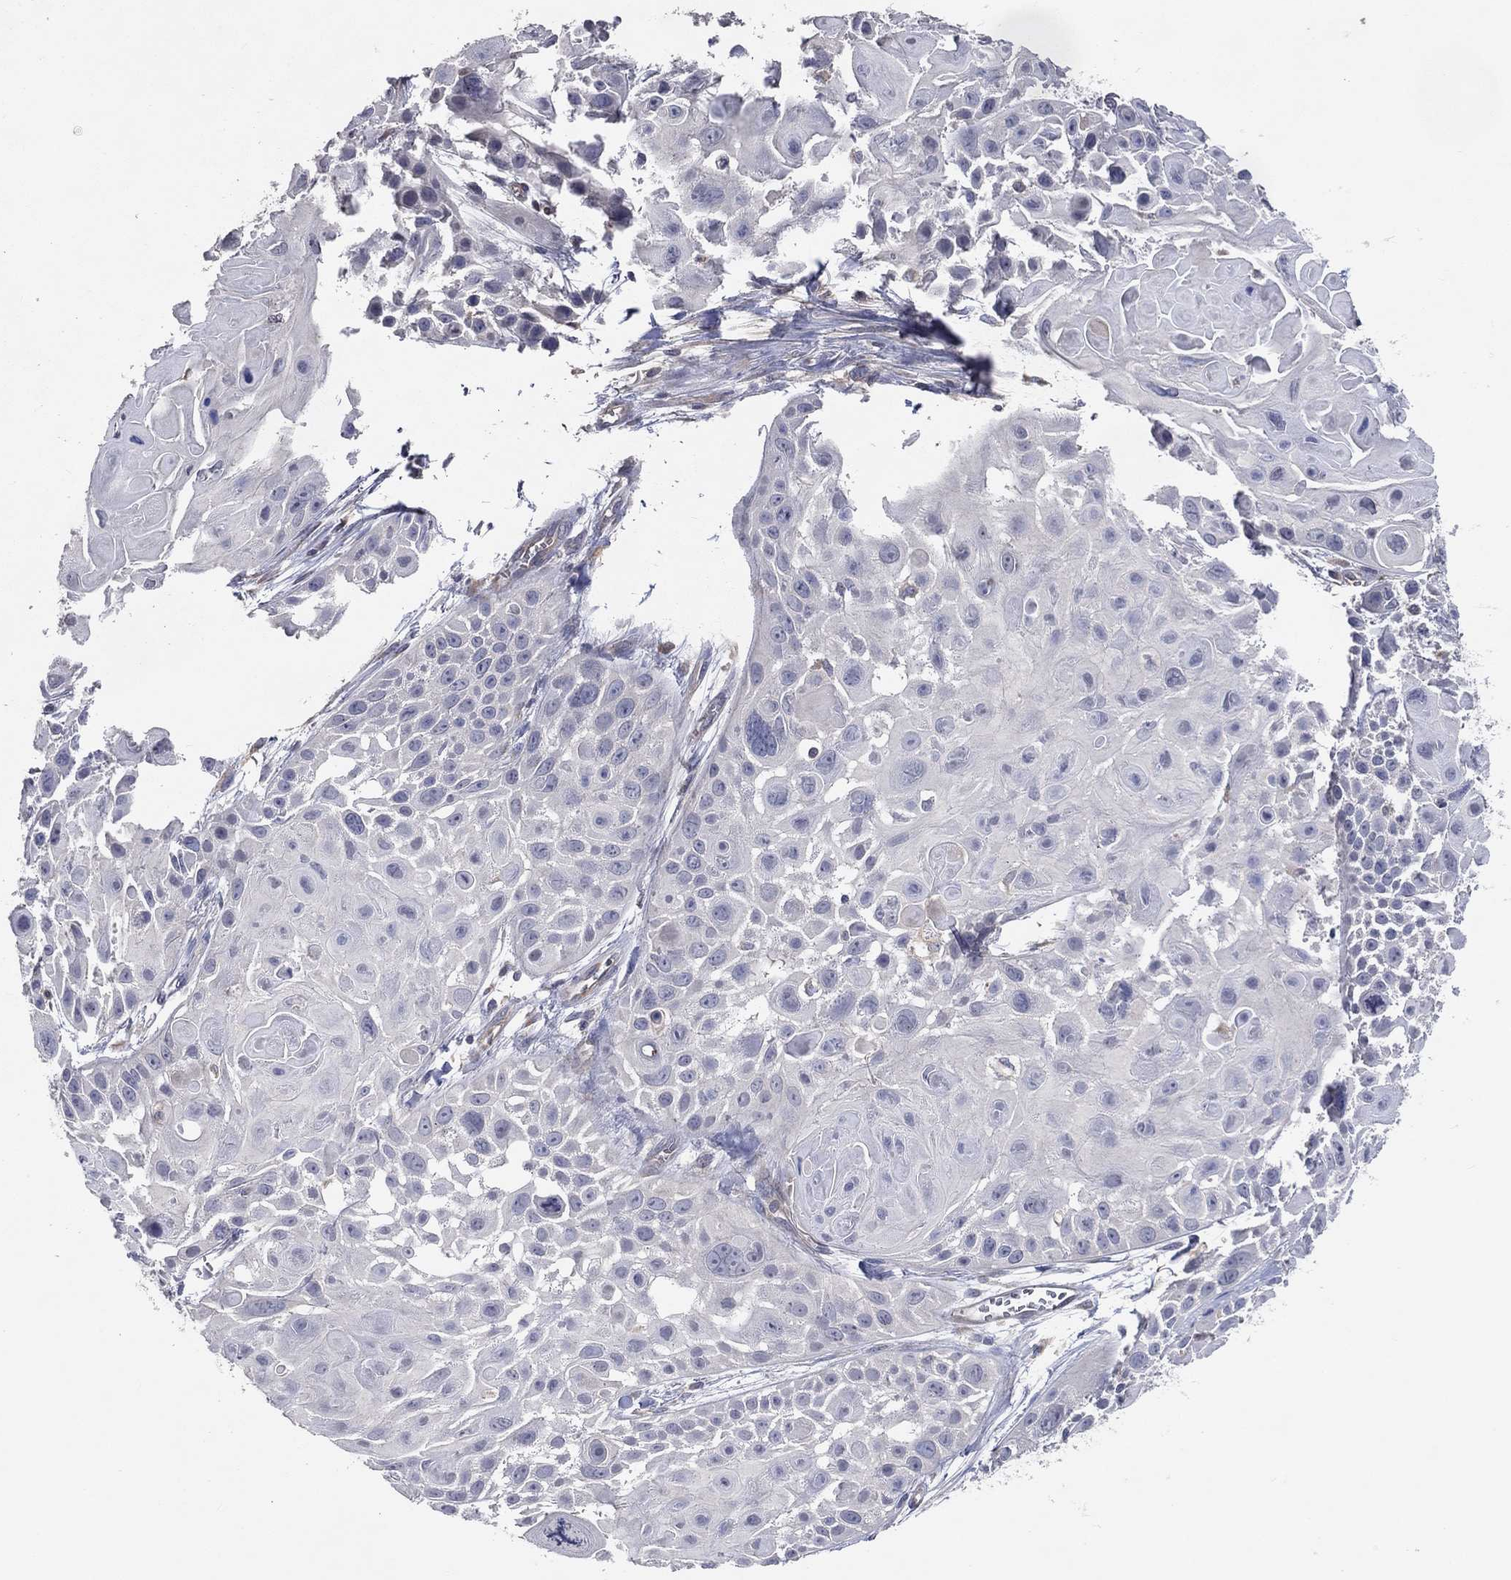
{"staining": {"intensity": "negative", "quantity": "none", "location": "none"}, "tissue": "skin cancer", "cell_type": "Tumor cells", "image_type": "cancer", "snomed": [{"axis": "morphology", "description": "Squamous cell carcinoma, NOS"}, {"axis": "topography", "description": "Skin"}, {"axis": "topography", "description": "Anal"}], "caption": "Image shows no significant protein staining in tumor cells of squamous cell carcinoma (skin). (Immunohistochemistry (ihc), brightfield microscopy, high magnification).", "gene": "DNAH7", "patient": {"sex": "female", "age": 75}}